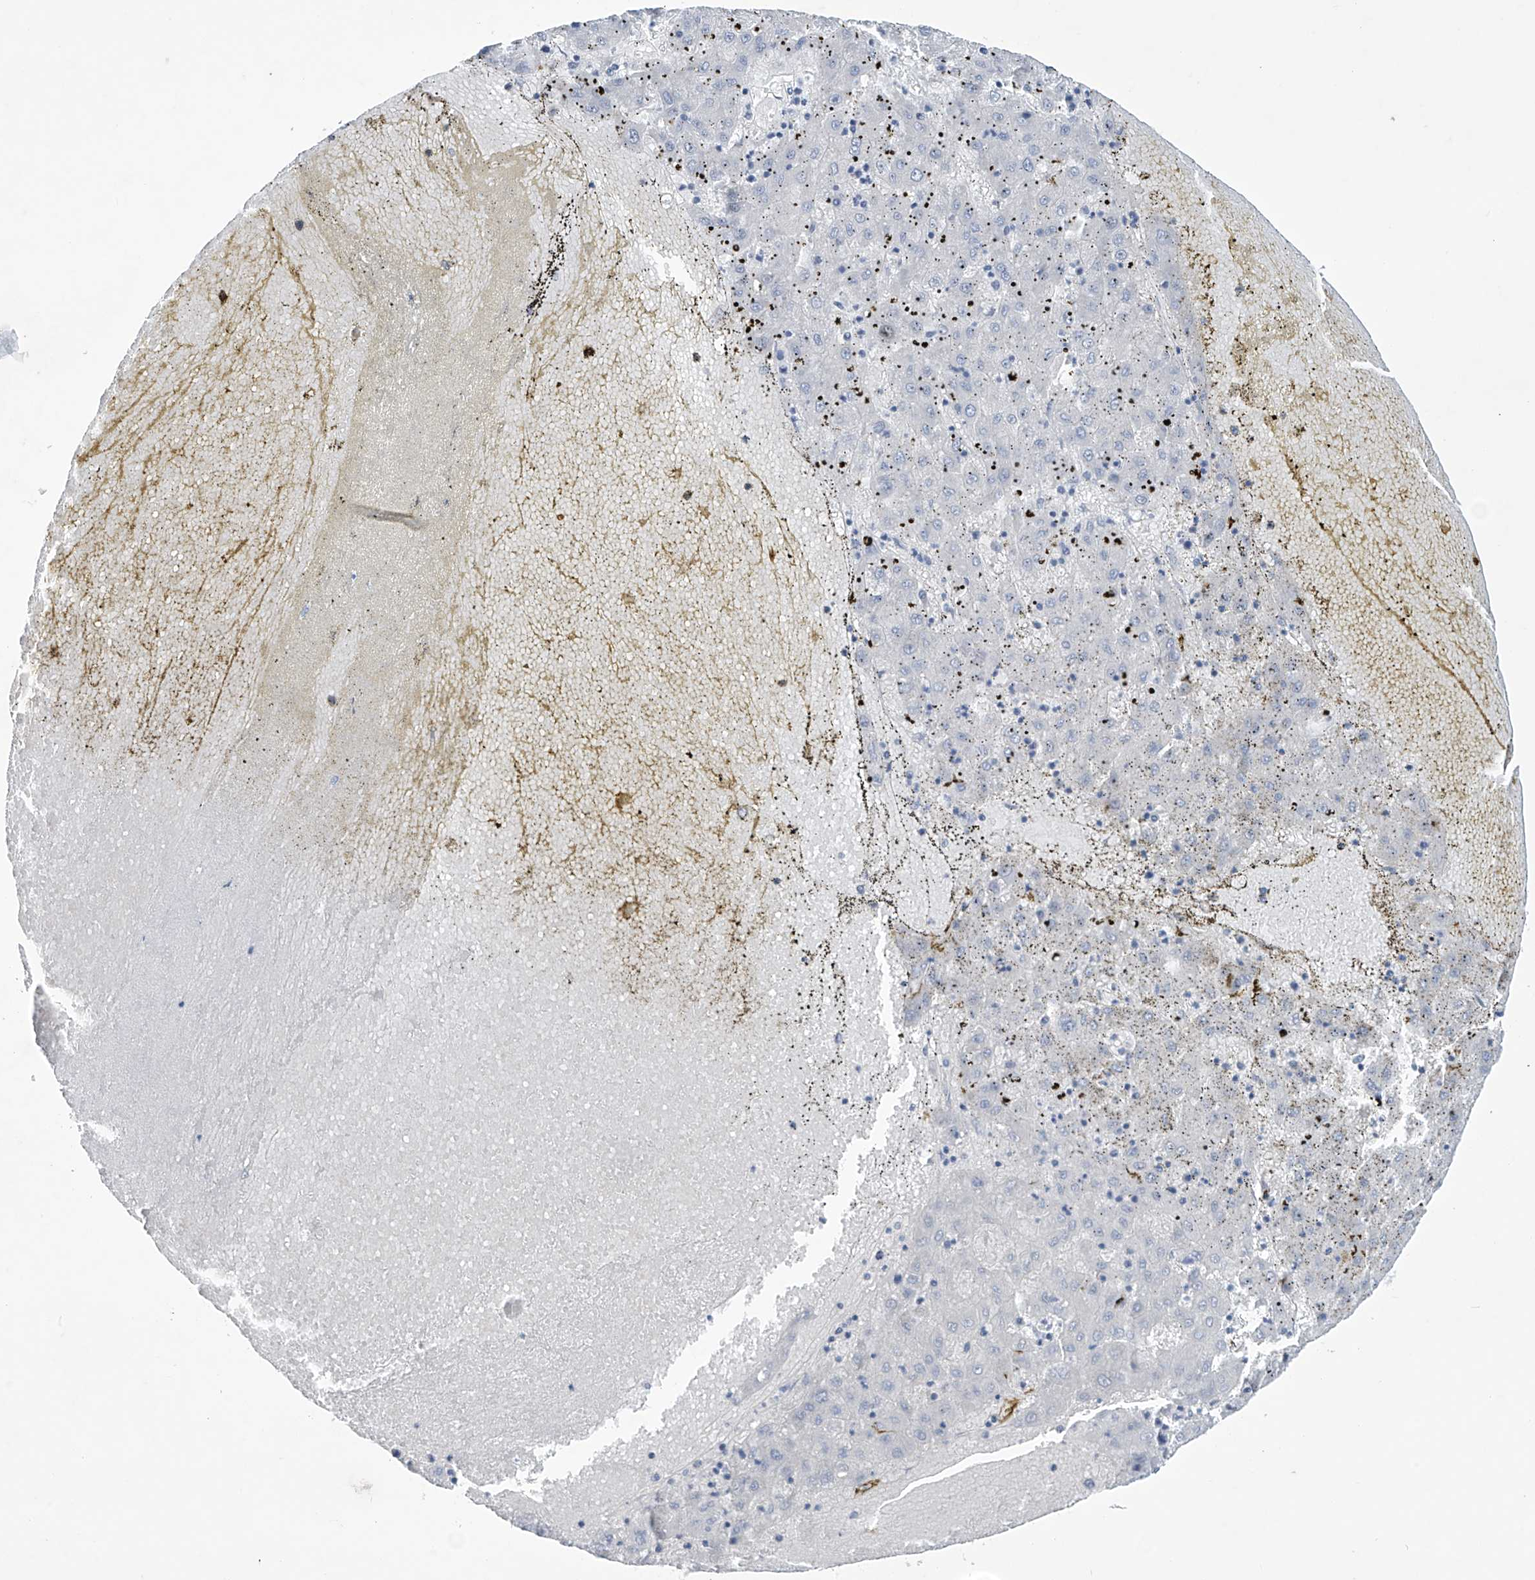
{"staining": {"intensity": "negative", "quantity": "none", "location": "none"}, "tissue": "liver cancer", "cell_type": "Tumor cells", "image_type": "cancer", "snomed": [{"axis": "morphology", "description": "Carcinoma, Hepatocellular, NOS"}, {"axis": "topography", "description": "Liver"}], "caption": "Tumor cells are negative for brown protein staining in hepatocellular carcinoma (liver). The staining was performed using DAB to visualize the protein expression in brown, while the nuclei were stained in blue with hematoxylin (Magnification: 20x).", "gene": "SLC35A5", "patient": {"sex": "male", "age": 72}}